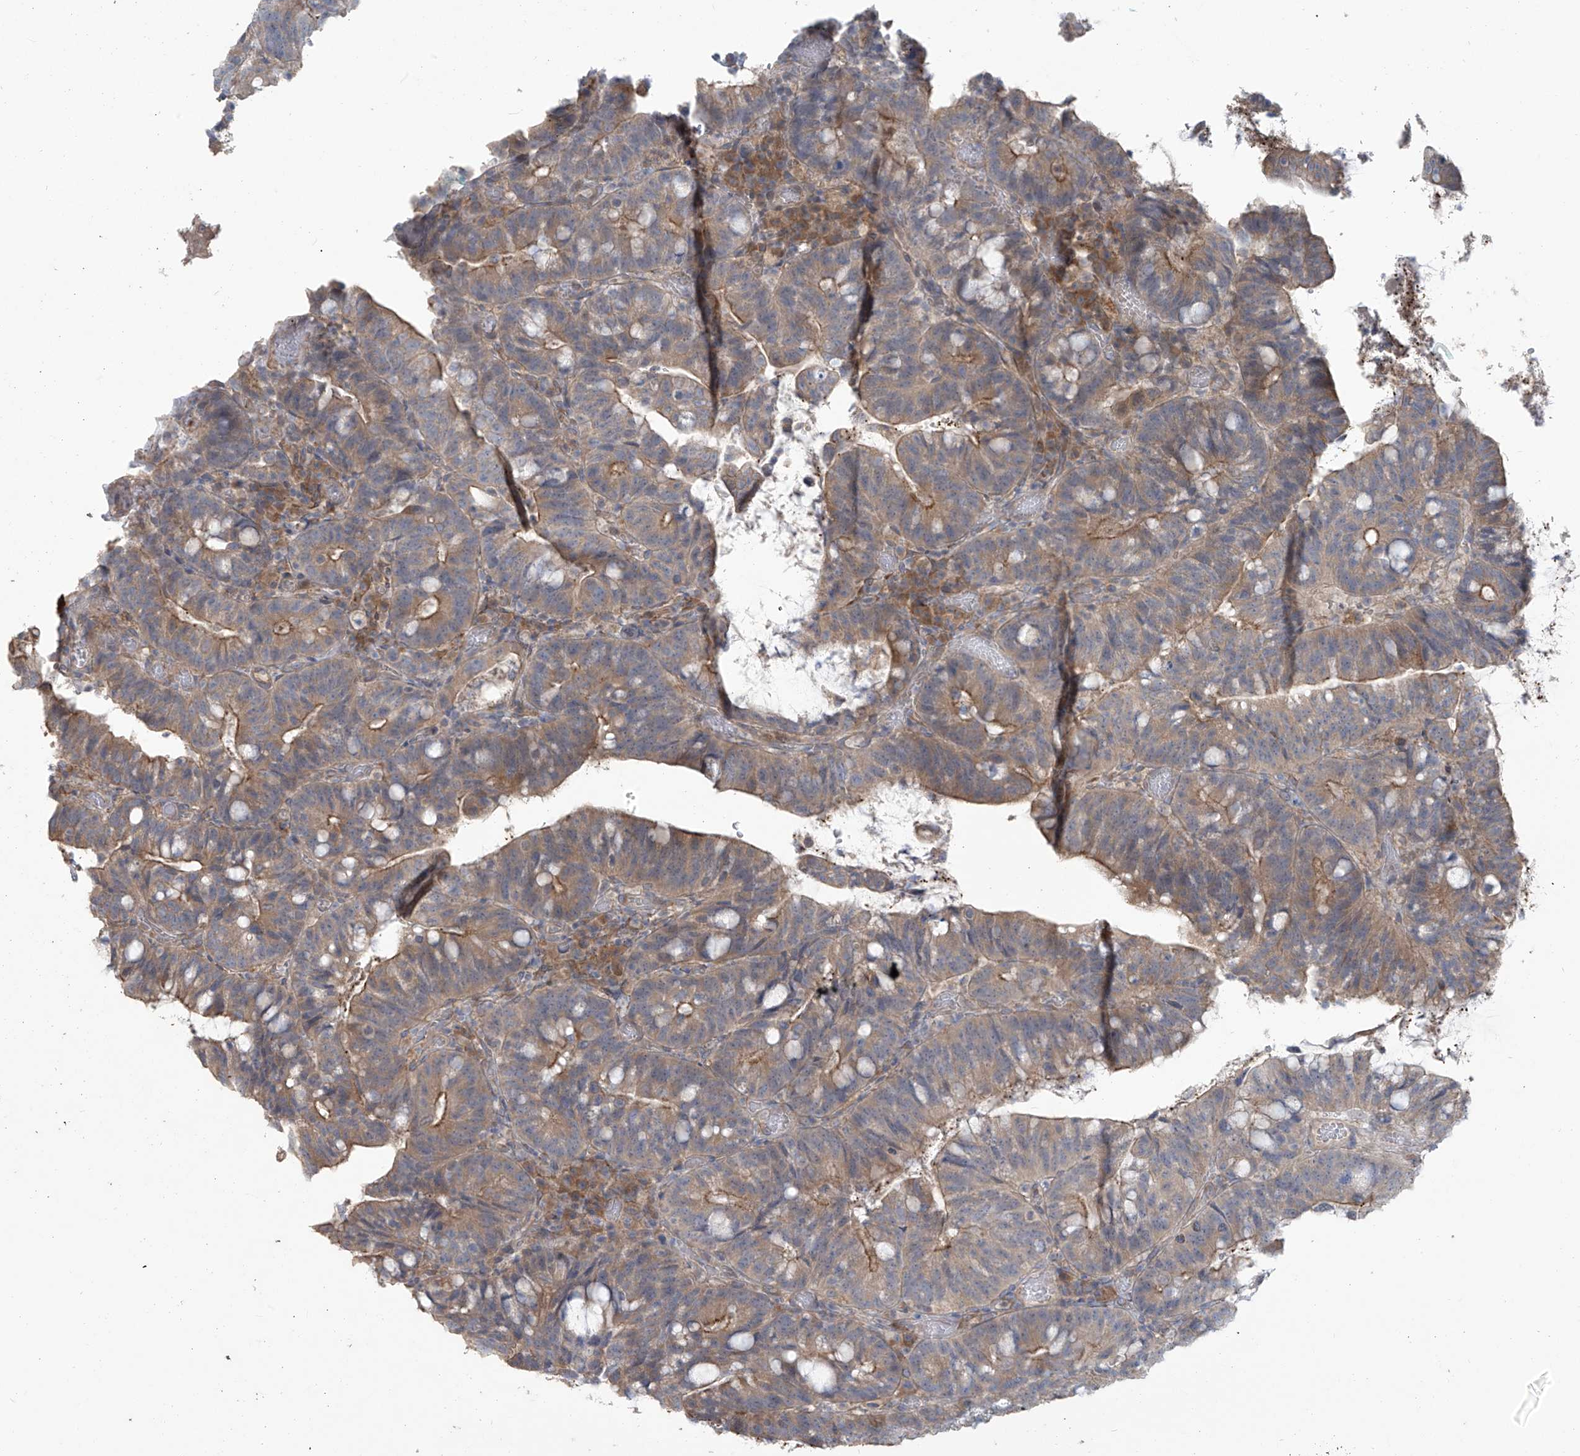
{"staining": {"intensity": "moderate", "quantity": "<25%", "location": "cytoplasmic/membranous"}, "tissue": "colorectal cancer", "cell_type": "Tumor cells", "image_type": "cancer", "snomed": [{"axis": "morphology", "description": "Adenocarcinoma, NOS"}, {"axis": "topography", "description": "Colon"}], "caption": "A low amount of moderate cytoplasmic/membranous staining is identified in approximately <25% of tumor cells in colorectal cancer (adenocarcinoma) tissue.", "gene": "MAGIX", "patient": {"sex": "female", "age": 66}}